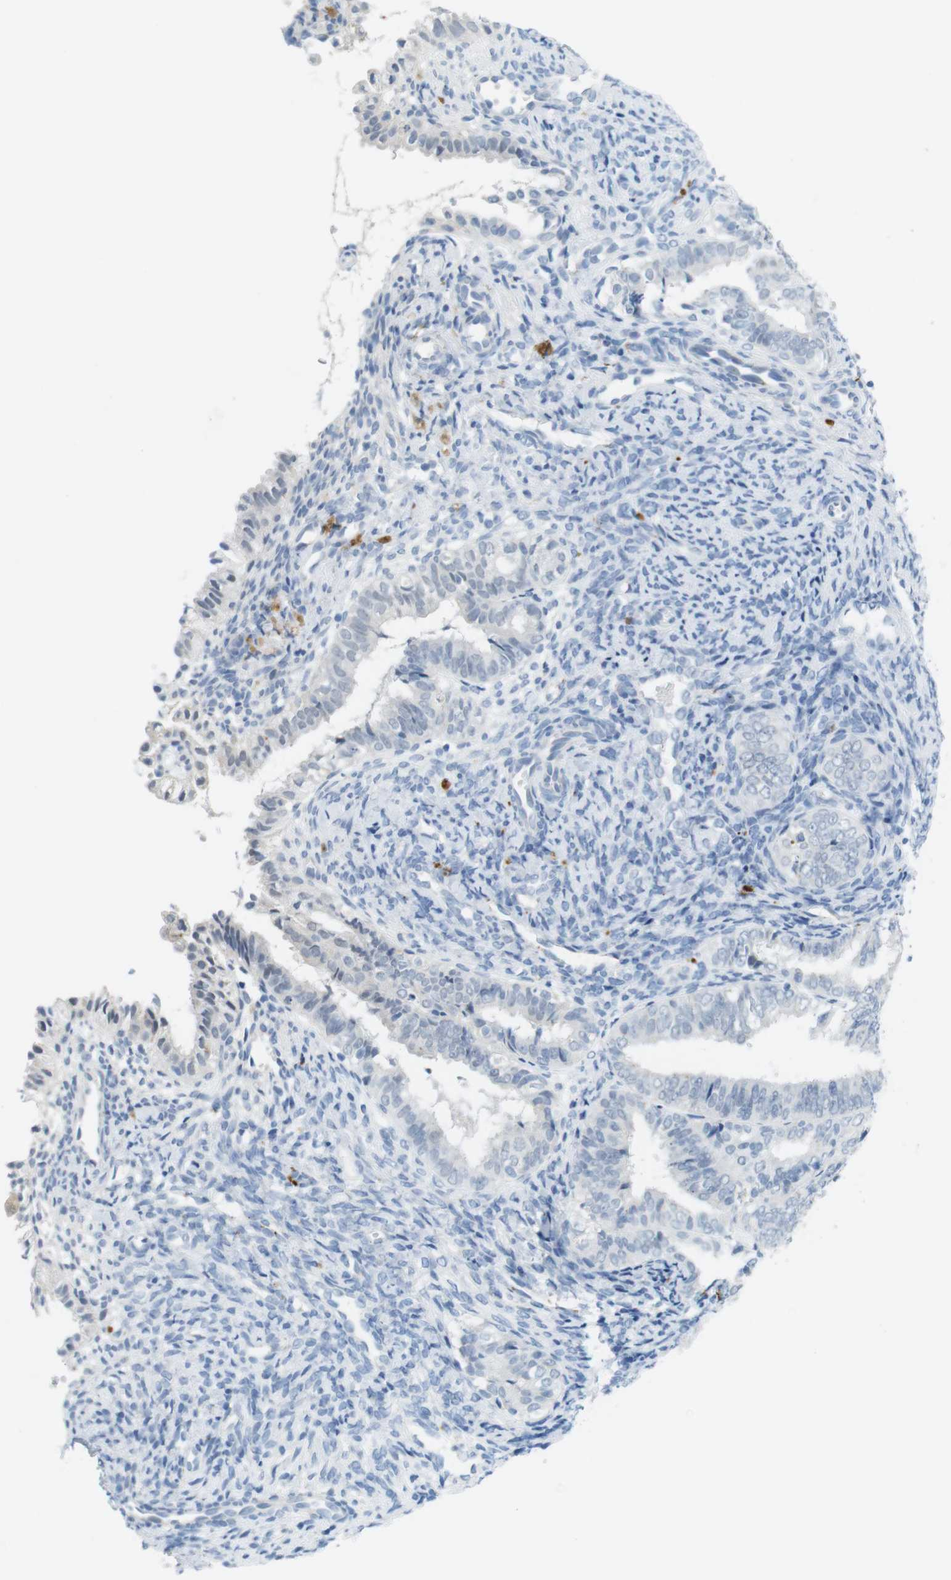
{"staining": {"intensity": "negative", "quantity": "none", "location": "none"}, "tissue": "endometrial cancer", "cell_type": "Tumor cells", "image_type": "cancer", "snomed": [{"axis": "morphology", "description": "Adenocarcinoma, NOS"}, {"axis": "topography", "description": "Endometrium"}], "caption": "Endometrial adenocarcinoma was stained to show a protein in brown. There is no significant positivity in tumor cells. (Stains: DAB immunohistochemistry with hematoxylin counter stain, Microscopy: brightfield microscopy at high magnification).", "gene": "YIPF1", "patient": {"sex": "female", "age": 63}}